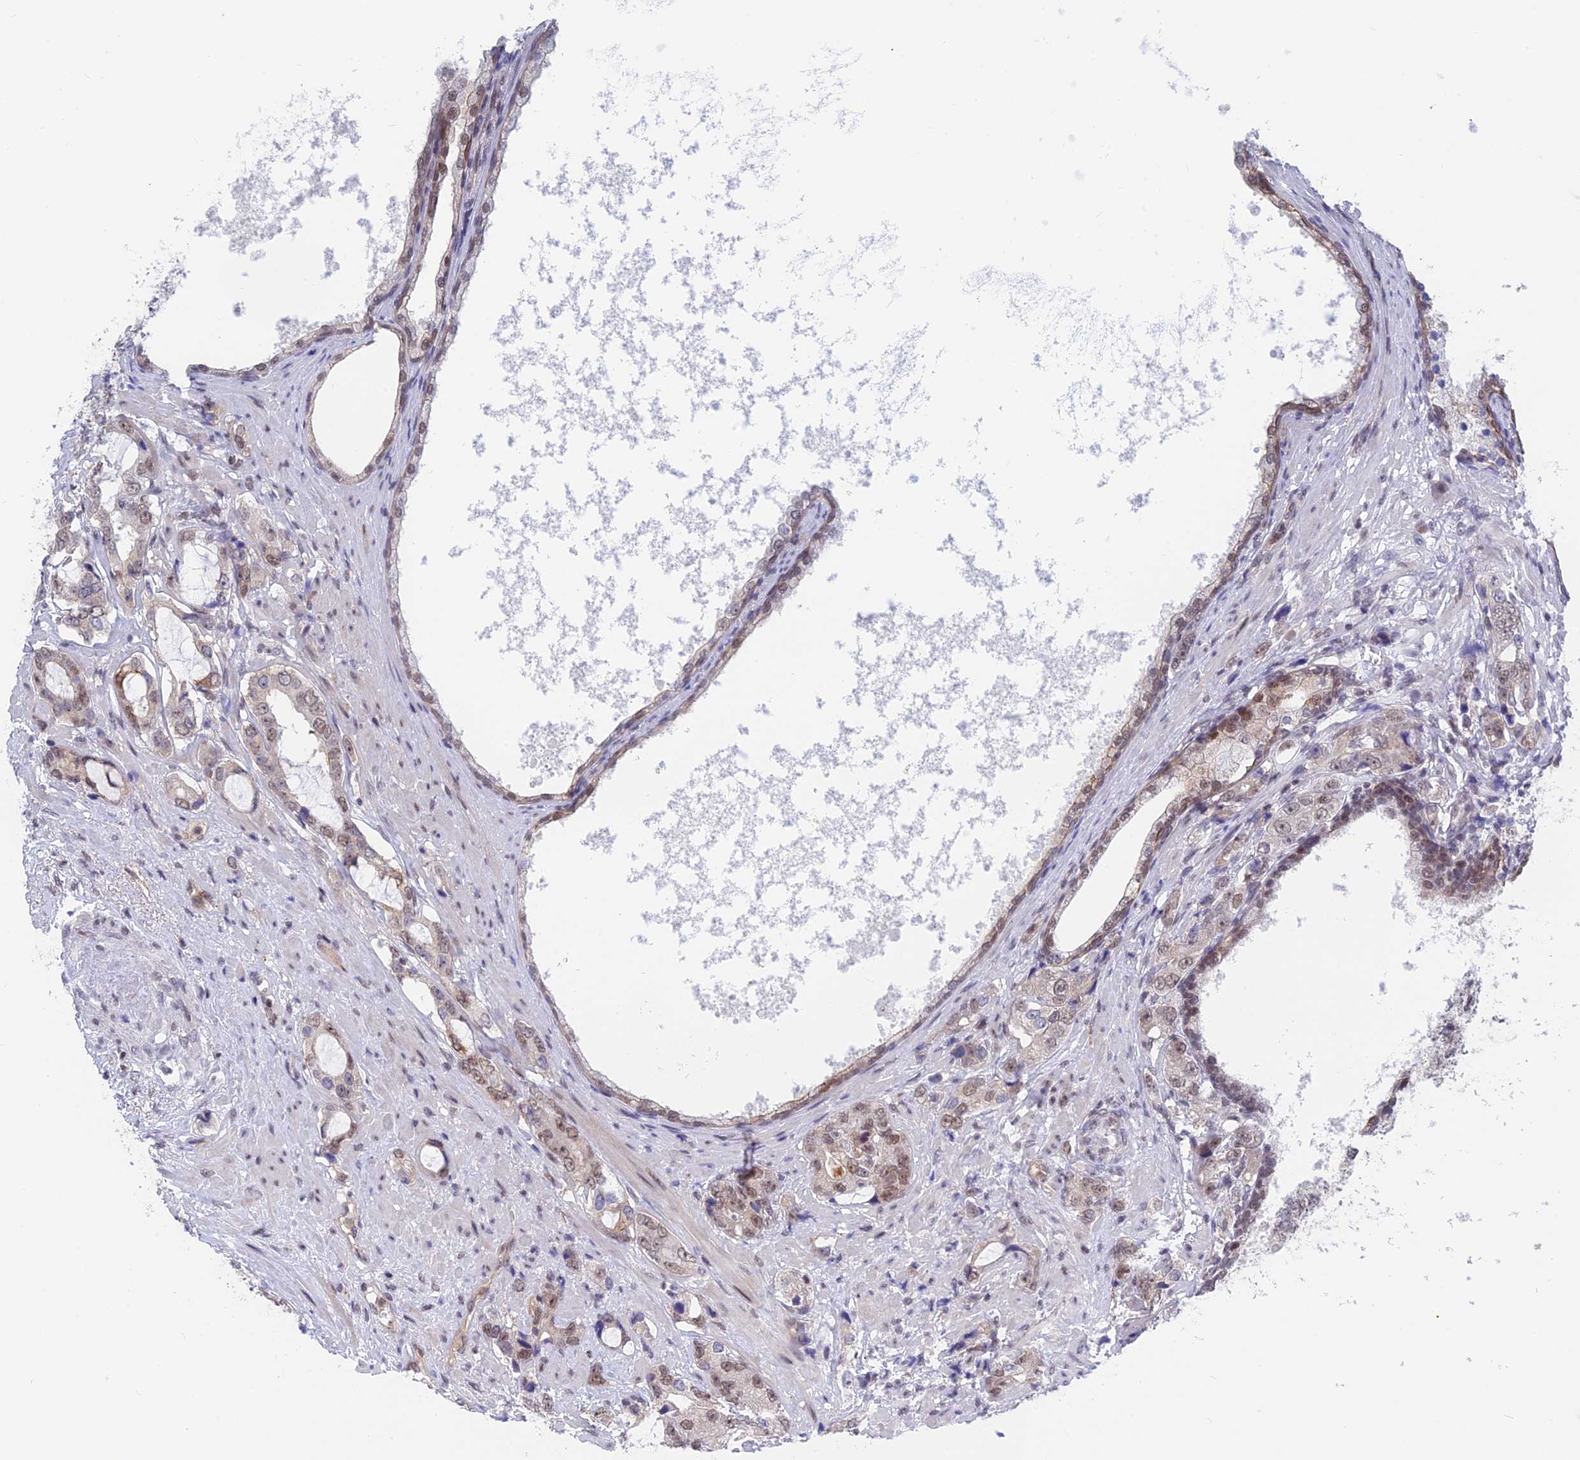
{"staining": {"intensity": "weak", "quantity": "25%-75%", "location": "nuclear"}, "tissue": "prostate cancer", "cell_type": "Tumor cells", "image_type": "cancer", "snomed": [{"axis": "morphology", "description": "Adenocarcinoma, High grade"}, {"axis": "topography", "description": "Prostate"}], "caption": "A brown stain shows weak nuclear positivity of a protein in human prostate adenocarcinoma (high-grade) tumor cells.", "gene": "TCEA1", "patient": {"sex": "male", "age": 75}}